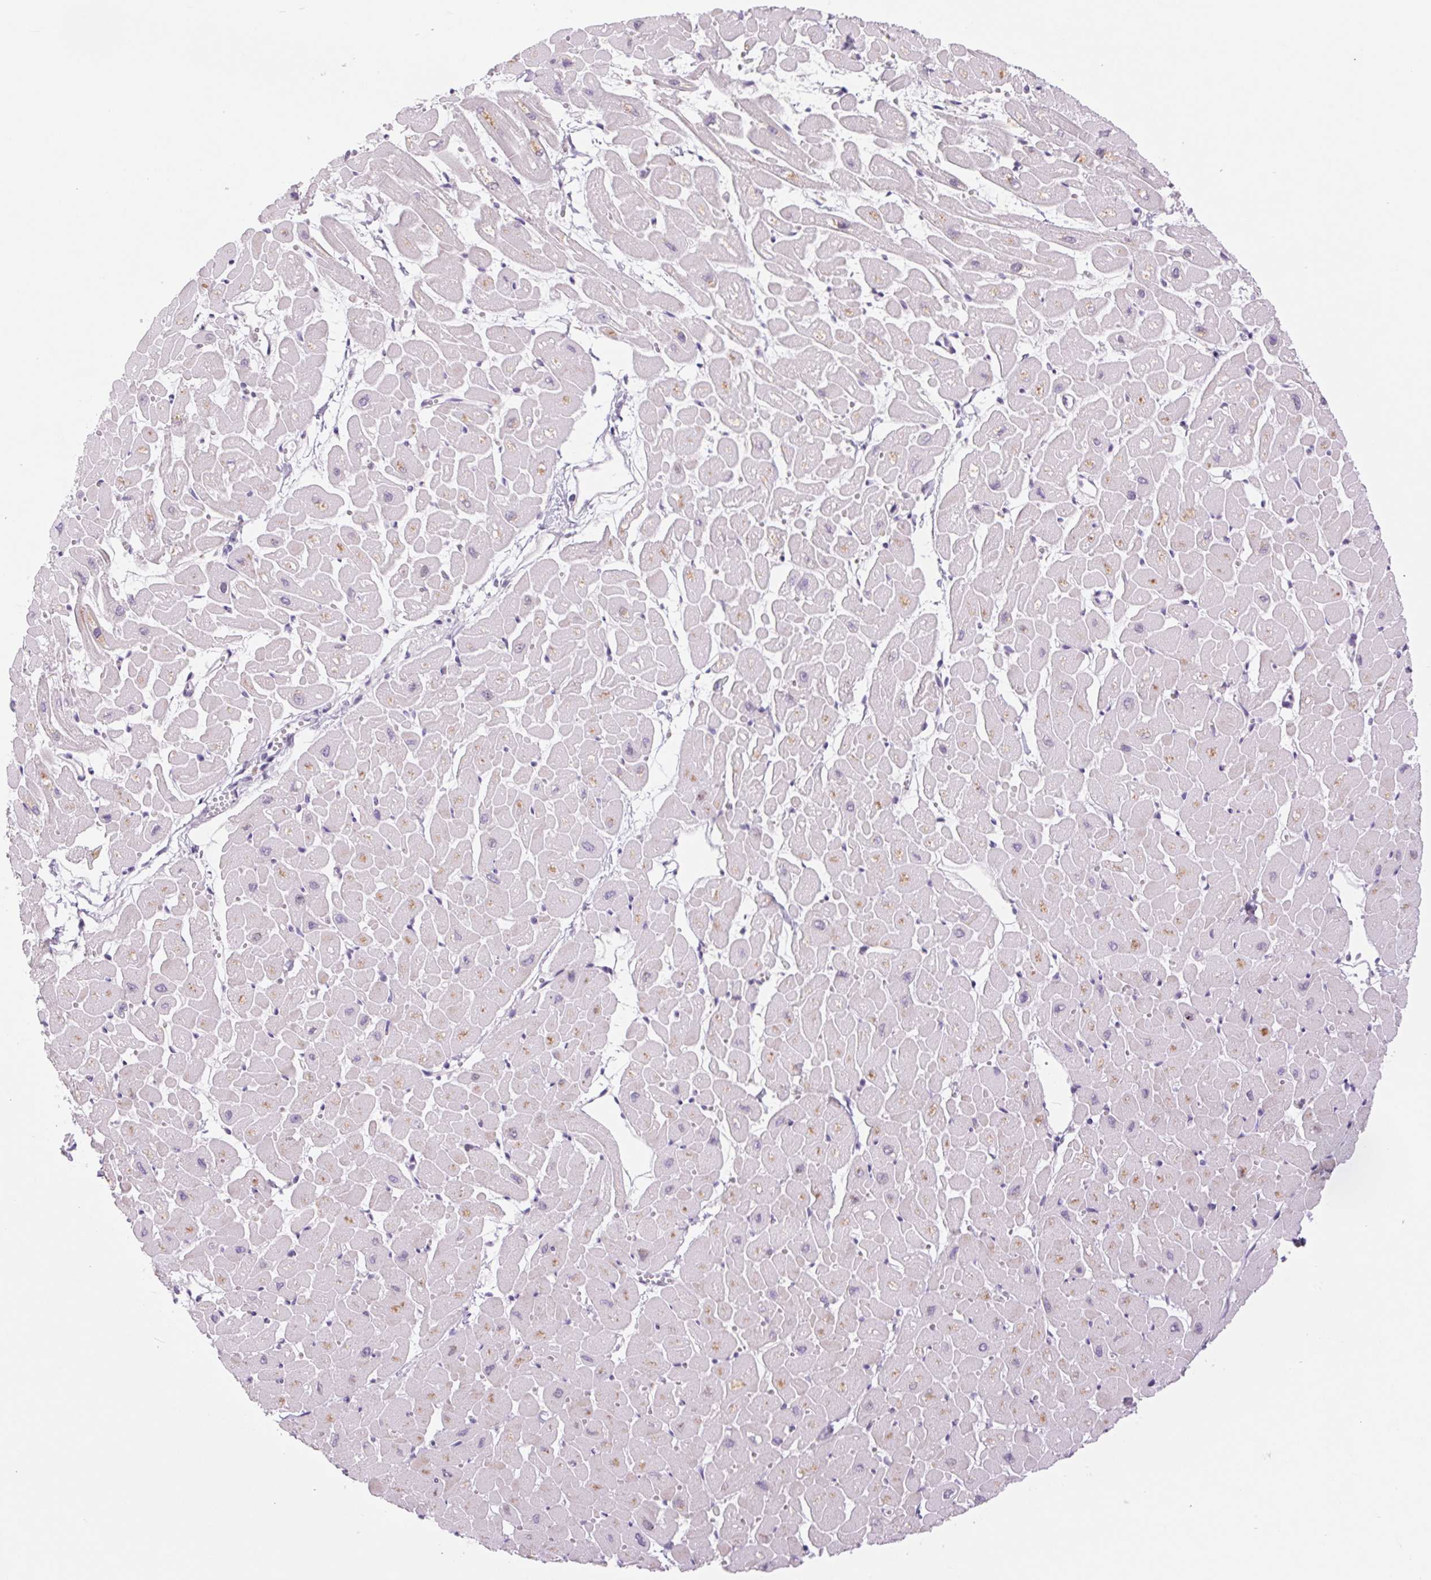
{"staining": {"intensity": "weak", "quantity": "<25%", "location": "cytoplasmic/membranous"}, "tissue": "heart muscle", "cell_type": "Cardiomyocytes", "image_type": "normal", "snomed": [{"axis": "morphology", "description": "Normal tissue, NOS"}, {"axis": "topography", "description": "Heart"}], "caption": "Immunohistochemical staining of benign heart muscle reveals no significant staining in cardiomyocytes.", "gene": "KRT1", "patient": {"sex": "male", "age": 57}}